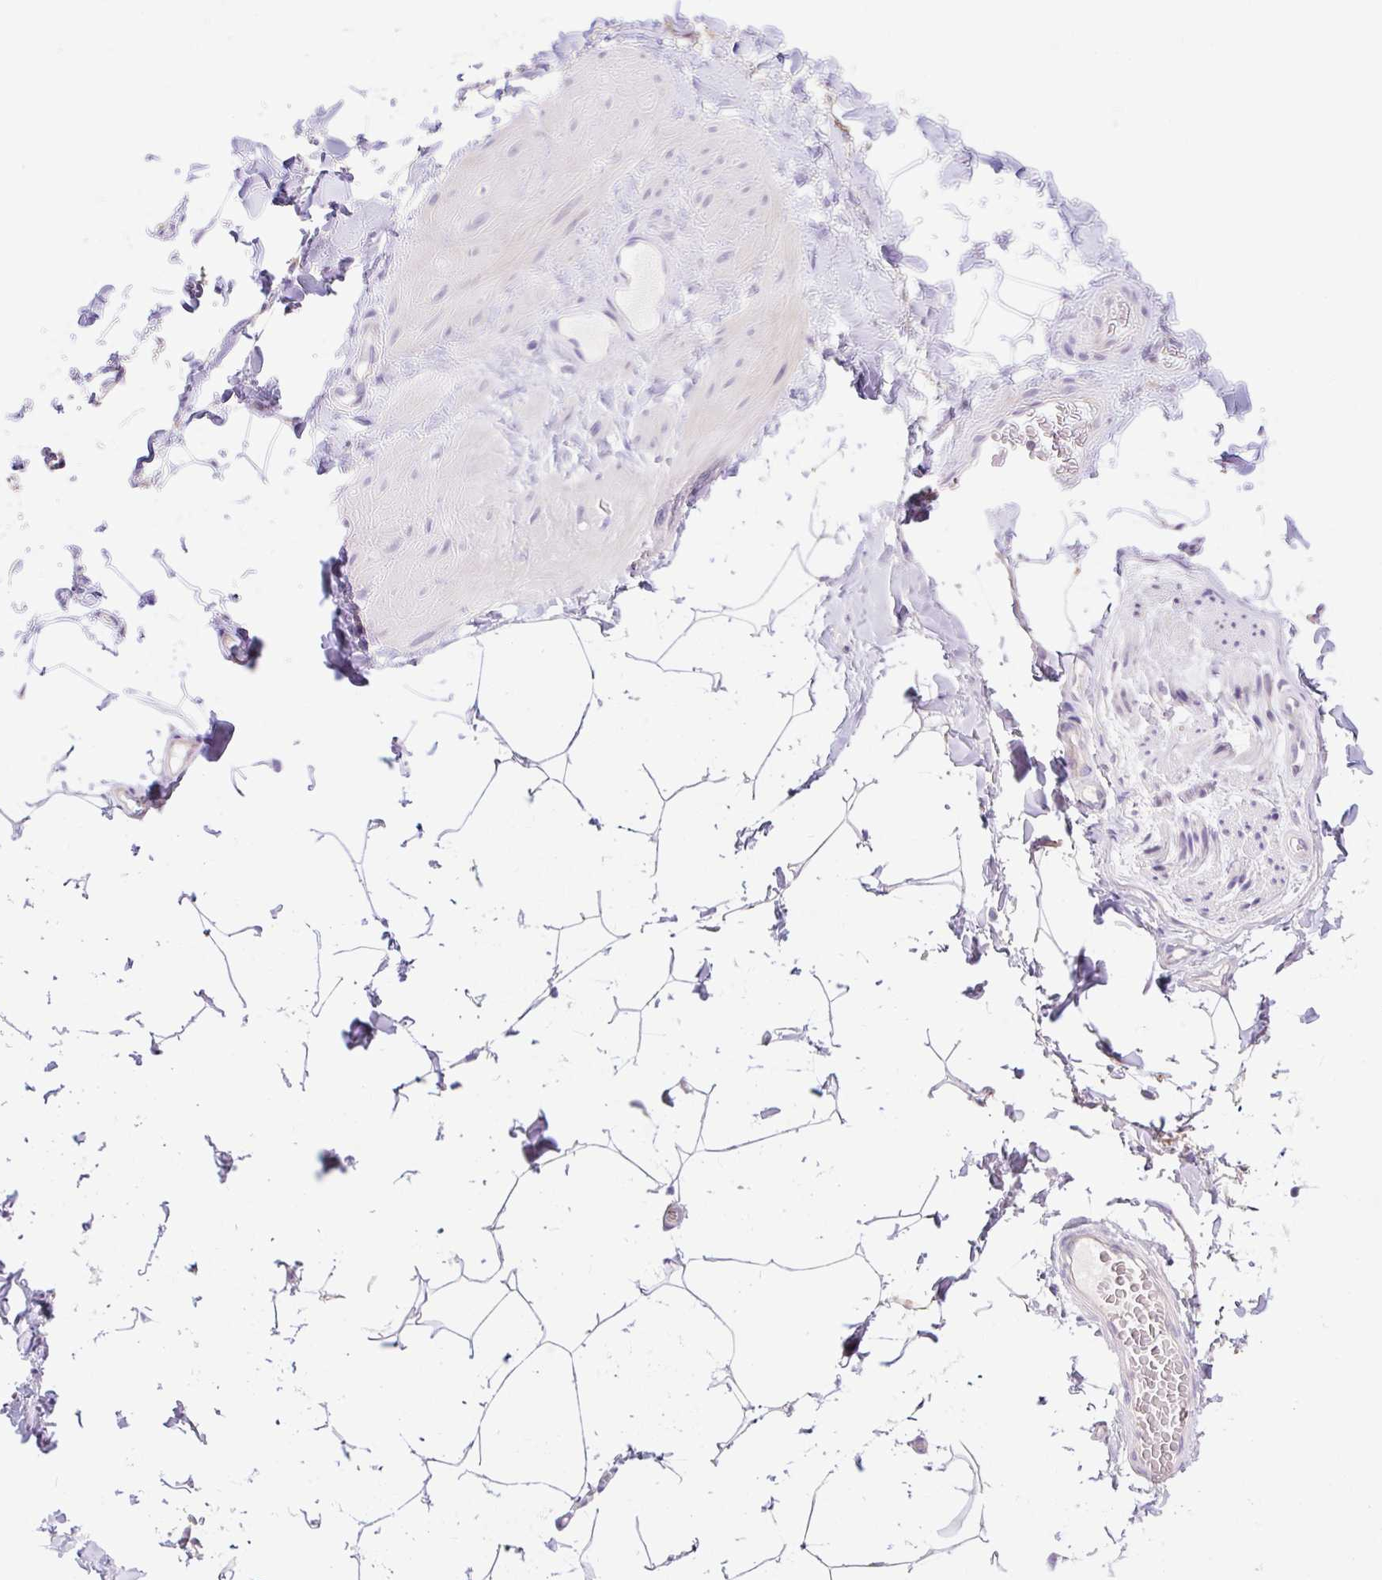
{"staining": {"intensity": "negative", "quantity": "none", "location": "none"}, "tissue": "adipose tissue", "cell_type": "Adipocytes", "image_type": "normal", "snomed": [{"axis": "morphology", "description": "Normal tissue, NOS"}, {"axis": "topography", "description": "Vascular tissue"}, {"axis": "topography", "description": "Peripheral nerve tissue"}], "caption": "DAB immunohistochemical staining of normal human adipose tissue exhibits no significant staining in adipocytes.", "gene": "CFAP47", "patient": {"sex": "male", "age": 41}}